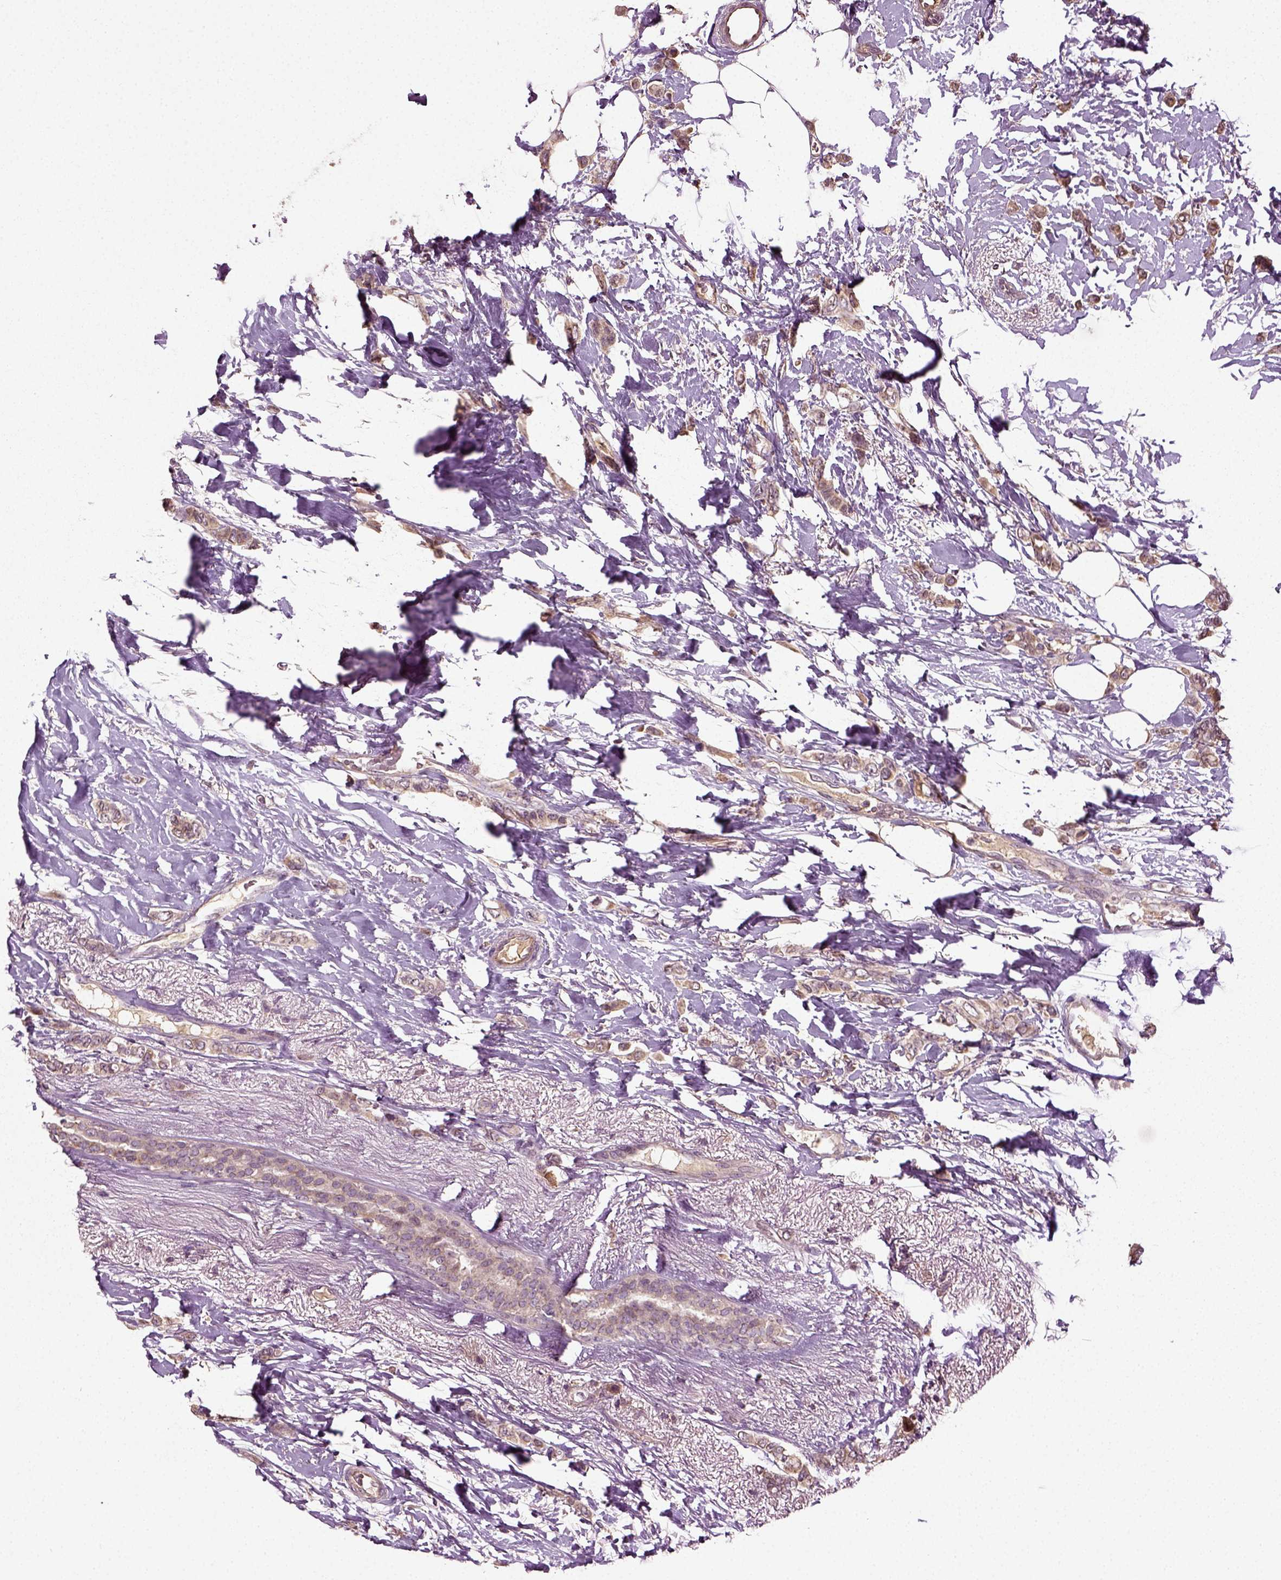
{"staining": {"intensity": "weak", "quantity": ">75%", "location": "cytoplasmic/membranous"}, "tissue": "breast cancer", "cell_type": "Tumor cells", "image_type": "cancer", "snomed": [{"axis": "morphology", "description": "Lobular carcinoma"}, {"axis": "topography", "description": "Breast"}], "caption": "DAB (3,3'-diaminobenzidine) immunohistochemical staining of human lobular carcinoma (breast) demonstrates weak cytoplasmic/membranous protein positivity in about >75% of tumor cells. (DAB (3,3'-diaminobenzidine) IHC with brightfield microscopy, high magnification).", "gene": "ERV3-1", "patient": {"sex": "female", "age": 66}}